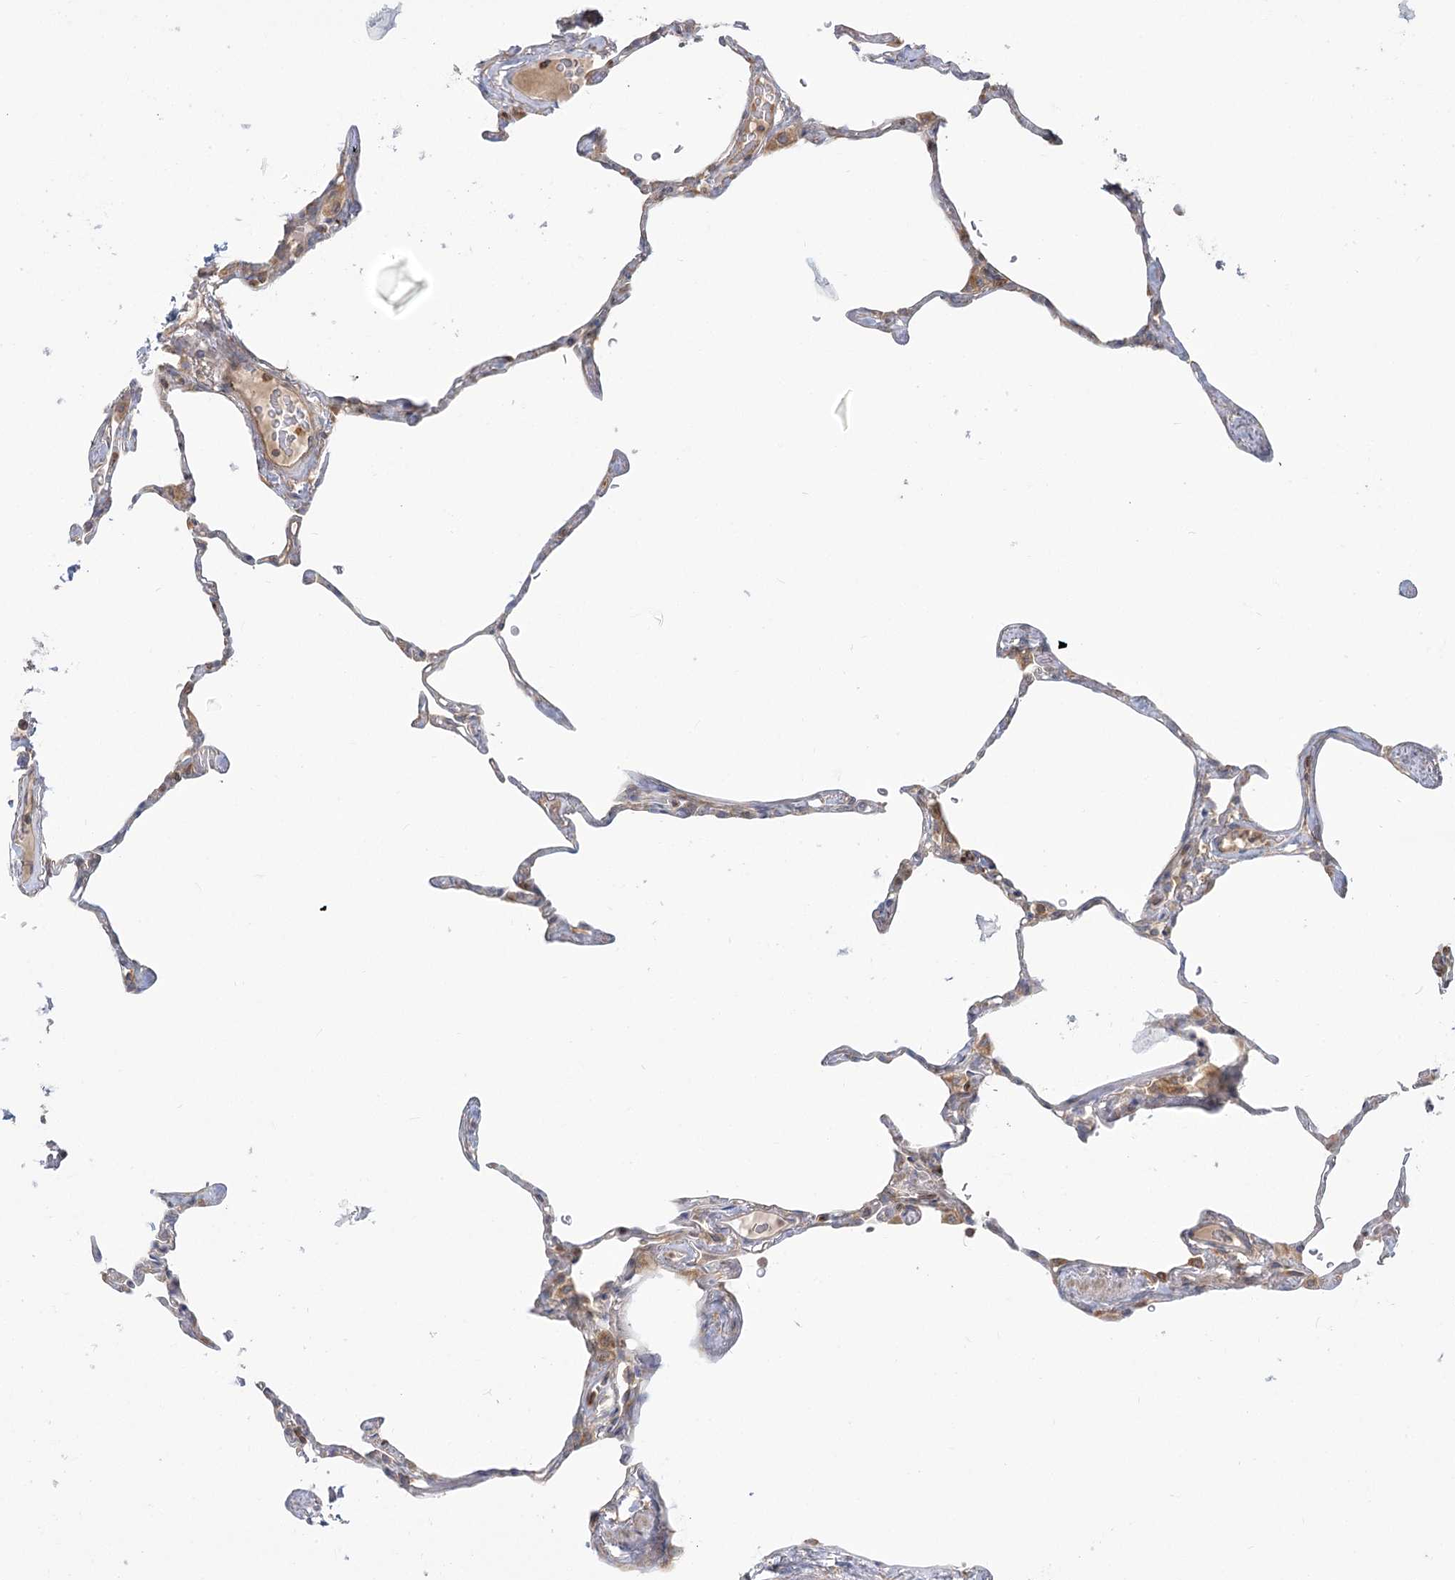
{"staining": {"intensity": "moderate", "quantity": "<25%", "location": "cytoplasmic/membranous"}, "tissue": "lung", "cell_type": "Alveolar cells", "image_type": "normal", "snomed": [{"axis": "morphology", "description": "Normal tissue, NOS"}, {"axis": "topography", "description": "Lung"}], "caption": "Immunohistochemical staining of benign human lung shows moderate cytoplasmic/membranous protein positivity in approximately <25% of alveolar cells. The staining was performed using DAB, with brown indicating positive protein expression. Nuclei are stained blue with hematoxylin.", "gene": "MTMR3", "patient": {"sex": "male", "age": 65}}